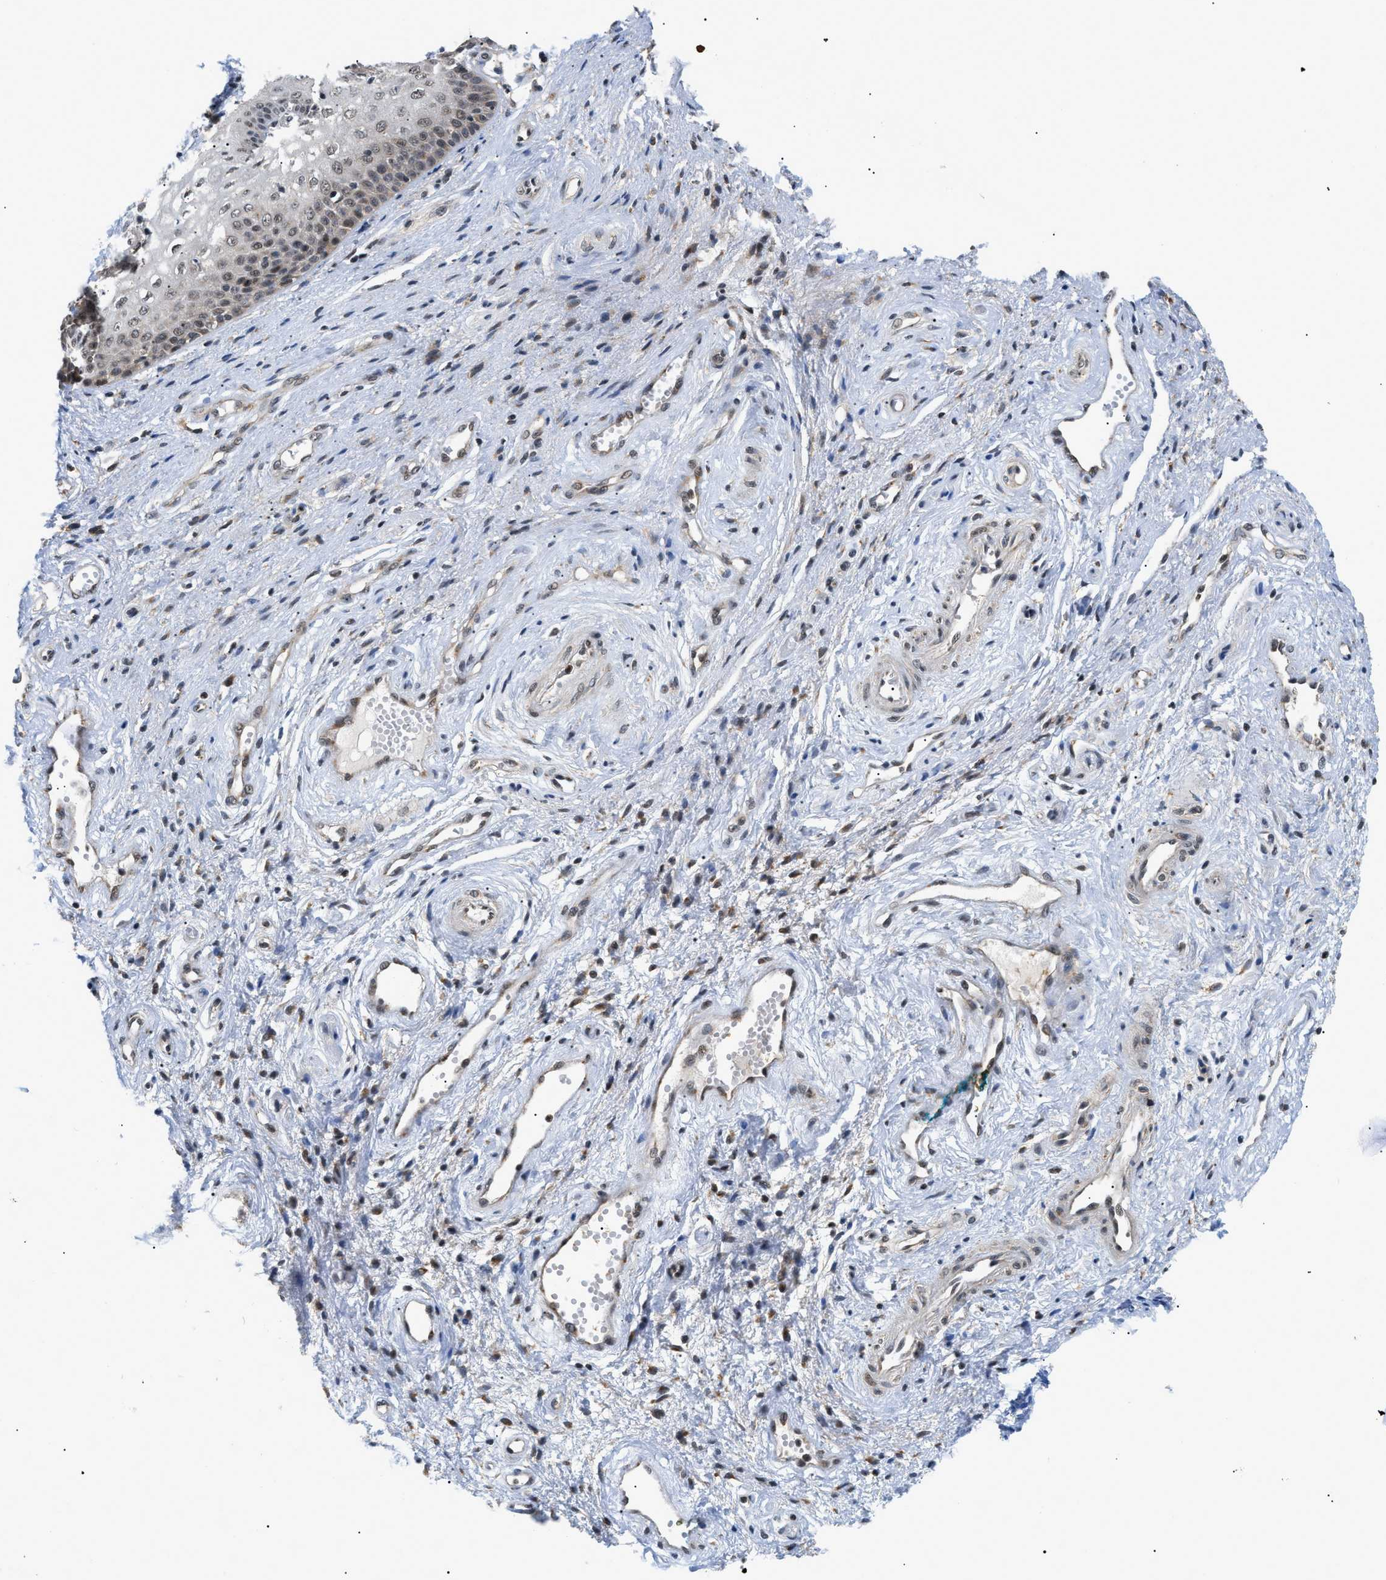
{"staining": {"intensity": "moderate", "quantity": ">75%", "location": "nuclear"}, "tissue": "vagina", "cell_type": "Squamous epithelial cells", "image_type": "normal", "snomed": [{"axis": "morphology", "description": "Normal tissue, NOS"}, {"axis": "topography", "description": "Vagina"}], "caption": "This photomicrograph reveals immunohistochemistry (IHC) staining of unremarkable vagina, with medium moderate nuclear positivity in approximately >75% of squamous epithelial cells.", "gene": "ZBTB11", "patient": {"sex": "female", "age": 34}}